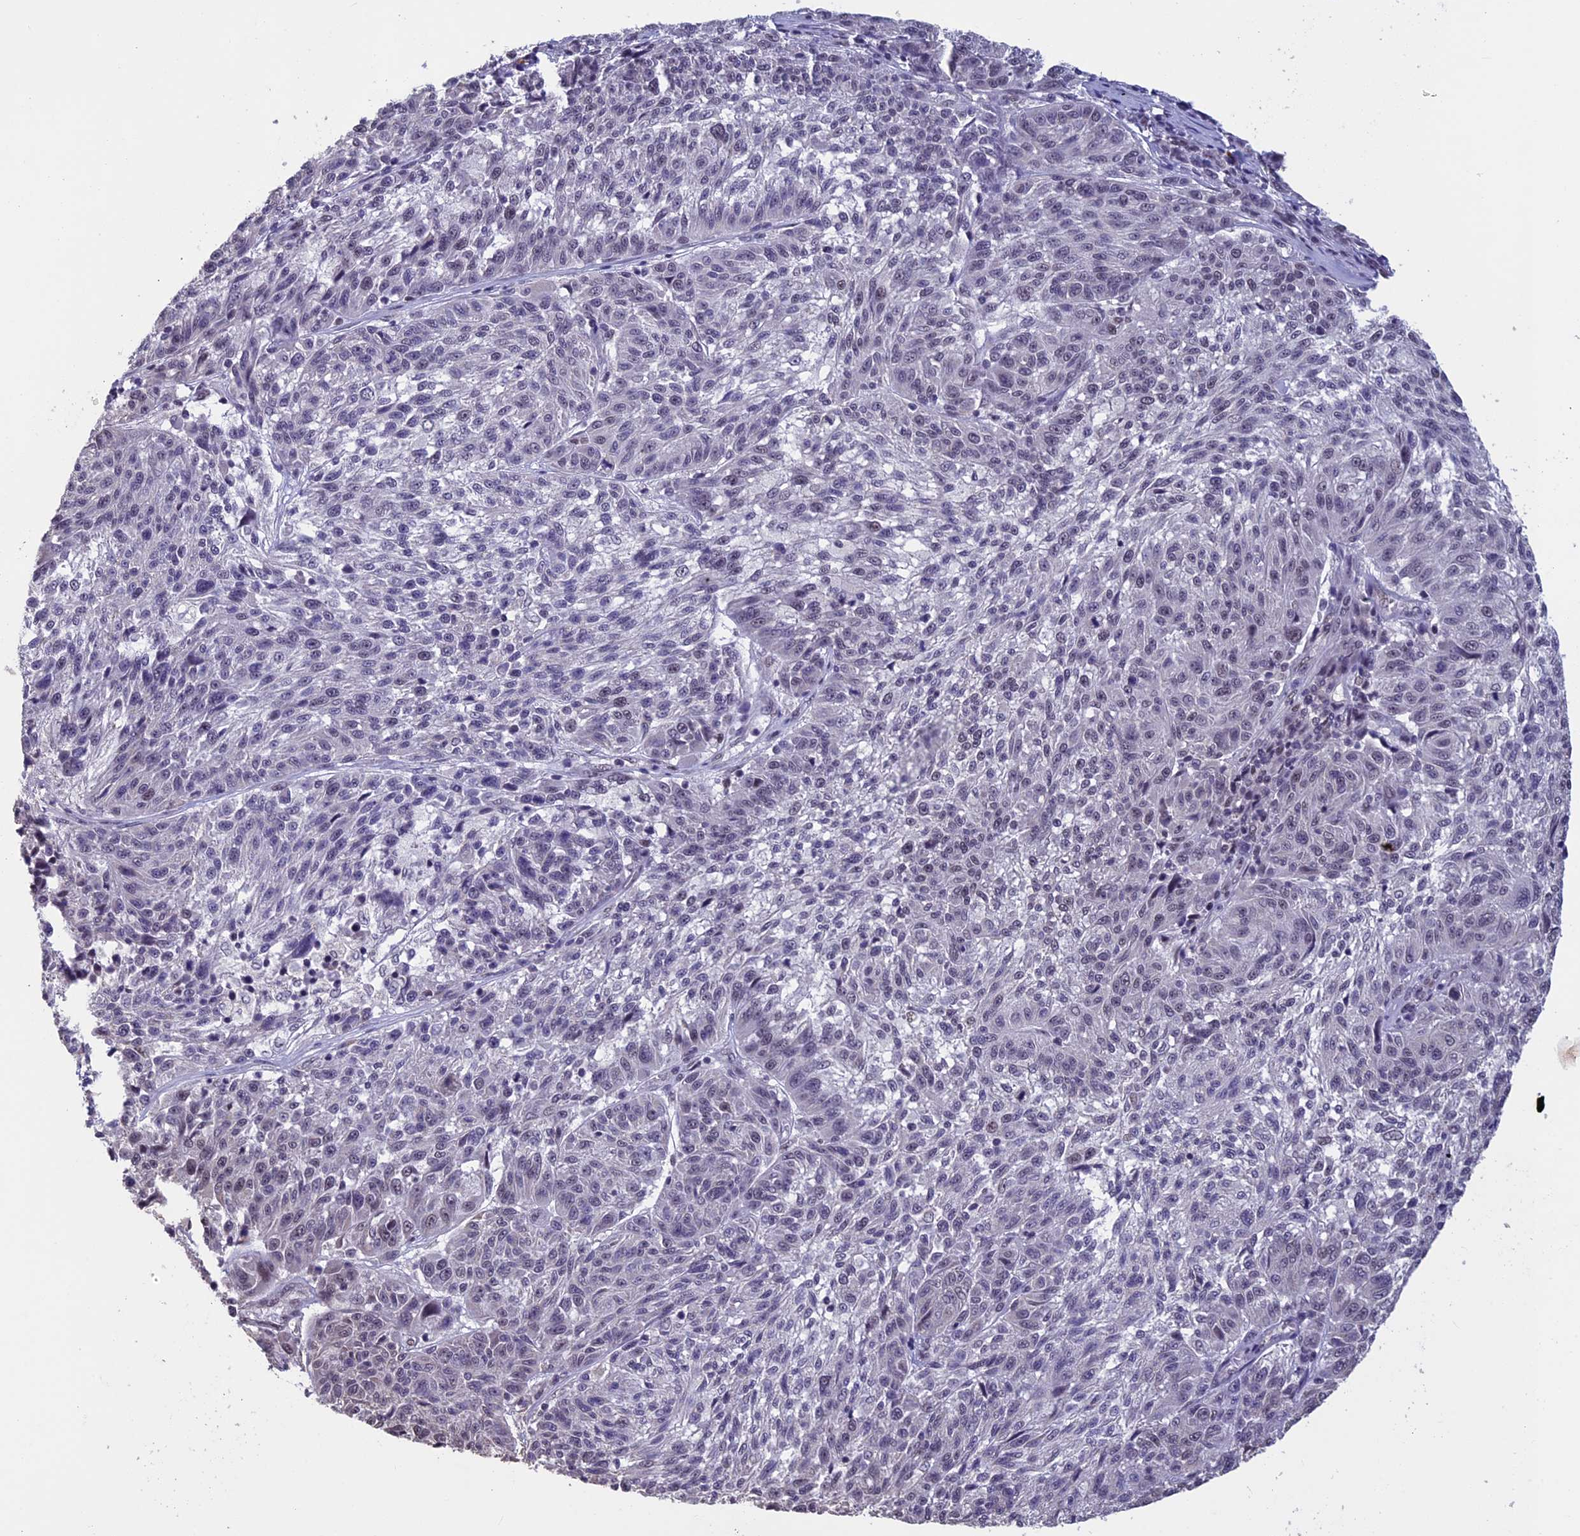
{"staining": {"intensity": "negative", "quantity": "none", "location": "none"}, "tissue": "melanoma", "cell_type": "Tumor cells", "image_type": "cancer", "snomed": [{"axis": "morphology", "description": "Malignant melanoma, NOS"}, {"axis": "topography", "description": "Skin"}], "caption": "This is an immunohistochemistry (IHC) photomicrograph of malignant melanoma. There is no expression in tumor cells.", "gene": "RNF40", "patient": {"sex": "male", "age": 53}}